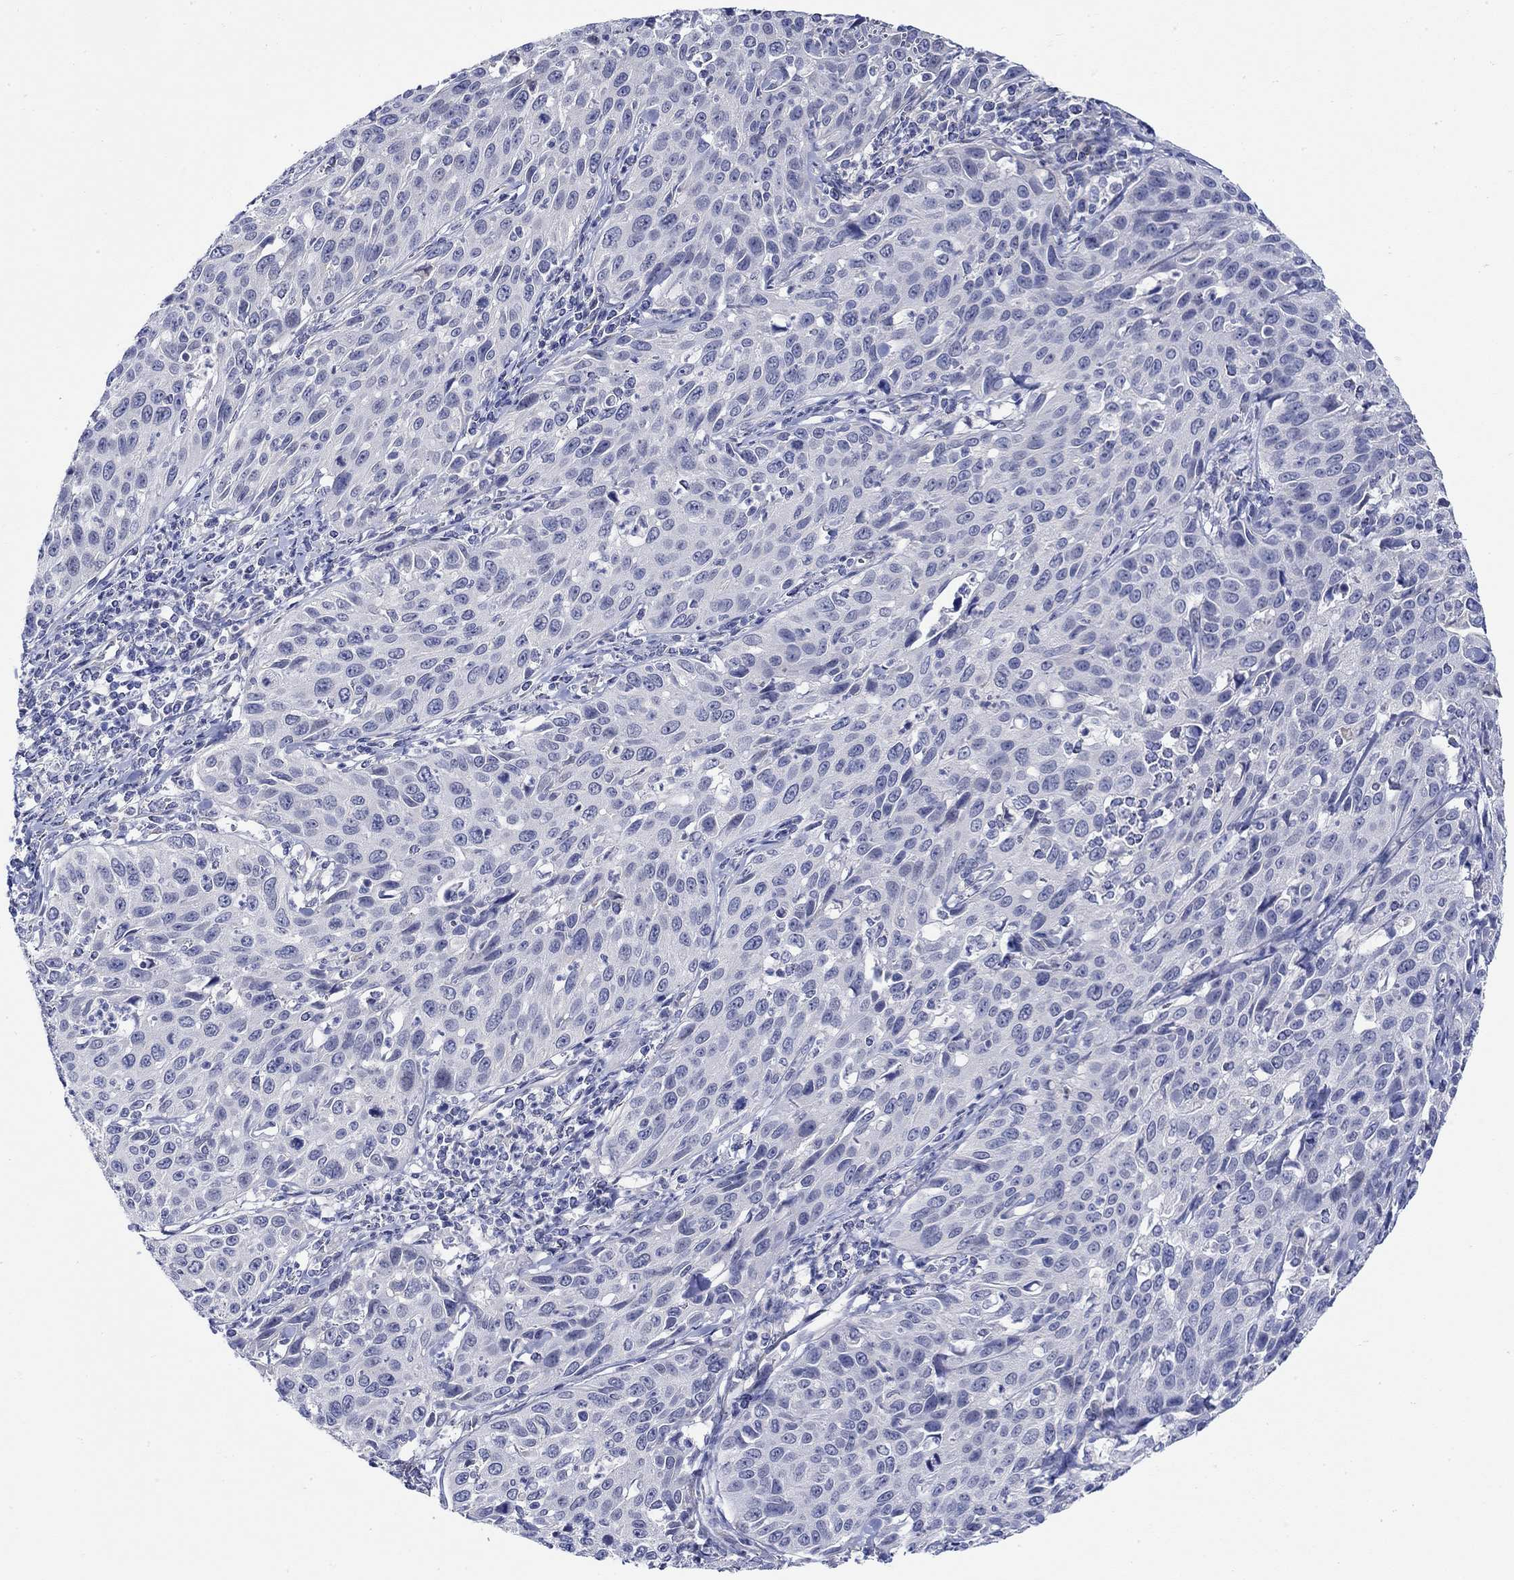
{"staining": {"intensity": "negative", "quantity": "none", "location": "none"}, "tissue": "cervical cancer", "cell_type": "Tumor cells", "image_type": "cancer", "snomed": [{"axis": "morphology", "description": "Squamous cell carcinoma, NOS"}, {"axis": "topography", "description": "Cervix"}], "caption": "Tumor cells show no significant expression in cervical cancer (squamous cell carcinoma). (DAB (3,3'-diaminobenzidine) immunohistochemistry visualized using brightfield microscopy, high magnification).", "gene": "KRT222", "patient": {"sex": "female", "age": 26}}